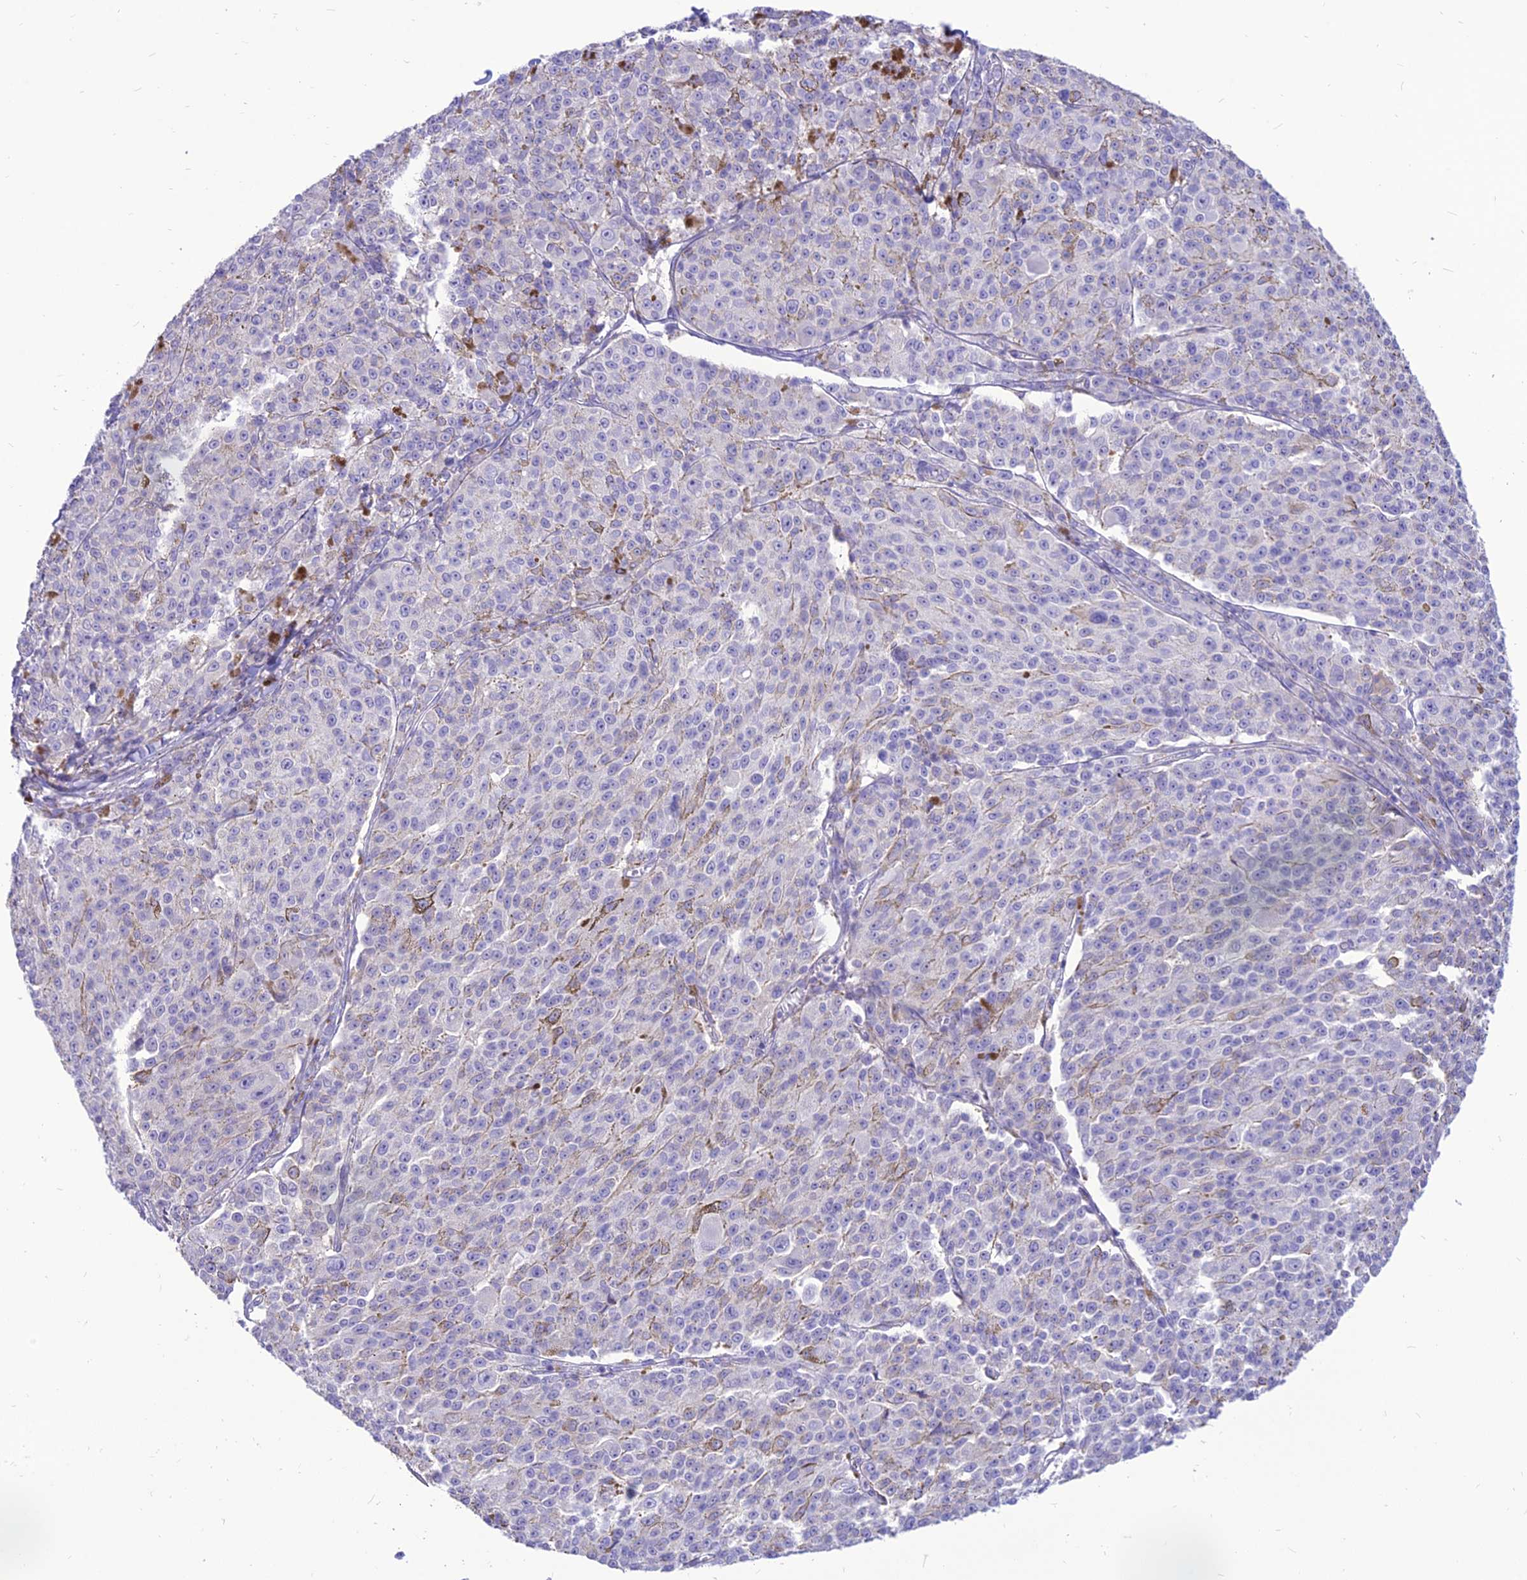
{"staining": {"intensity": "negative", "quantity": "none", "location": "none"}, "tissue": "melanoma", "cell_type": "Tumor cells", "image_type": "cancer", "snomed": [{"axis": "morphology", "description": "Malignant melanoma, NOS"}, {"axis": "topography", "description": "Skin"}], "caption": "Tumor cells show no significant expression in melanoma.", "gene": "TEKT3", "patient": {"sex": "female", "age": 52}}